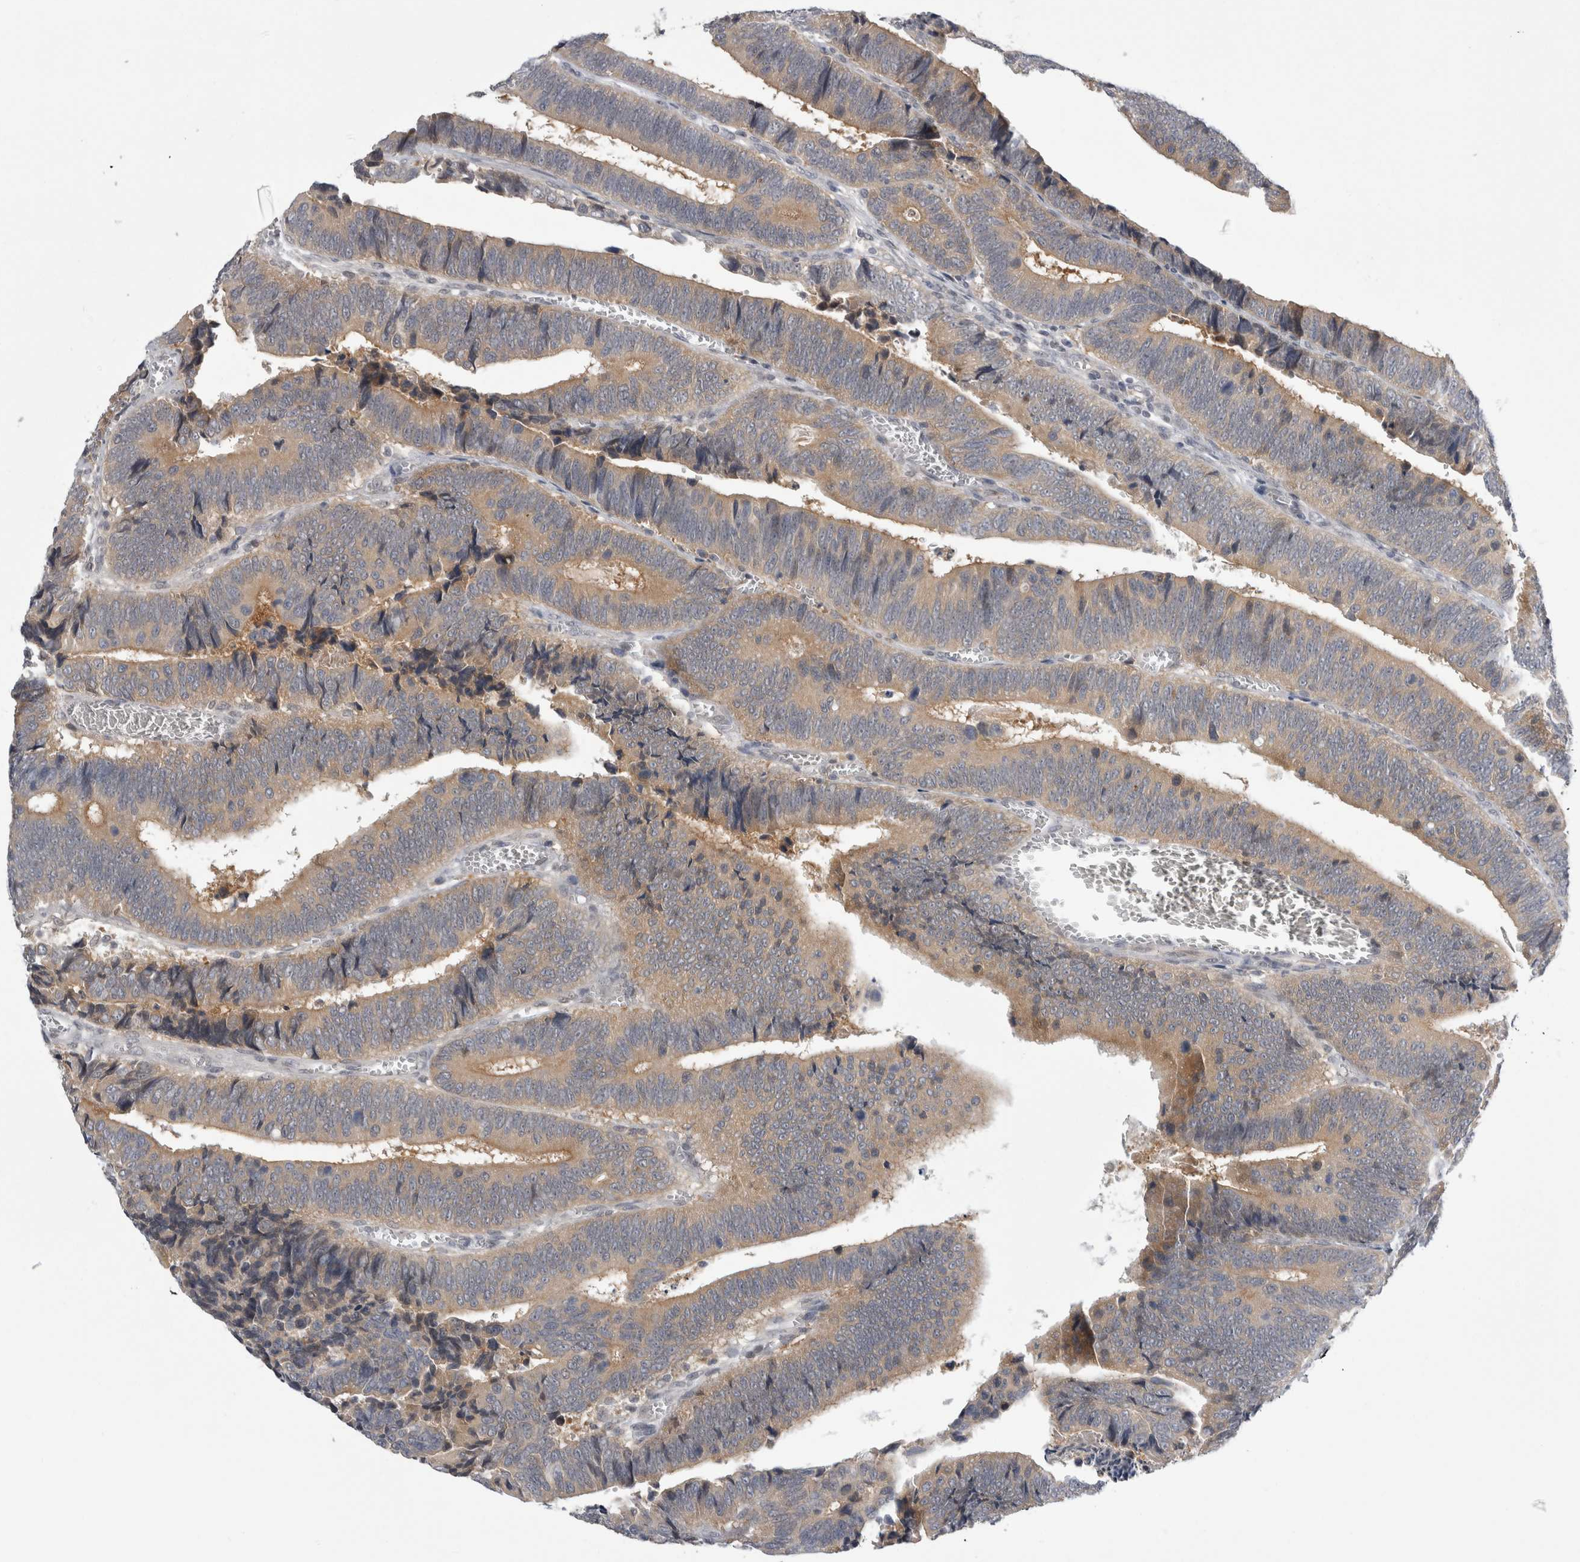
{"staining": {"intensity": "weak", "quantity": ">75%", "location": "cytoplasmic/membranous"}, "tissue": "colorectal cancer", "cell_type": "Tumor cells", "image_type": "cancer", "snomed": [{"axis": "morphology", "description": "Inflammation, NOS"}, {"axis": "morphology", "description": "Adenocarcinoma, NOS"}, {"axis": "topography", "description": "Colon"}], "caption": "Brown immunohistochemical staining in colorectal cancer (adenocarcinoma) reveals weak cytoplasmic/membranous positivity in about >75% of tumor cells.", "gene": "PSMB2", "patient": {"sex": "male", "age": 72}}